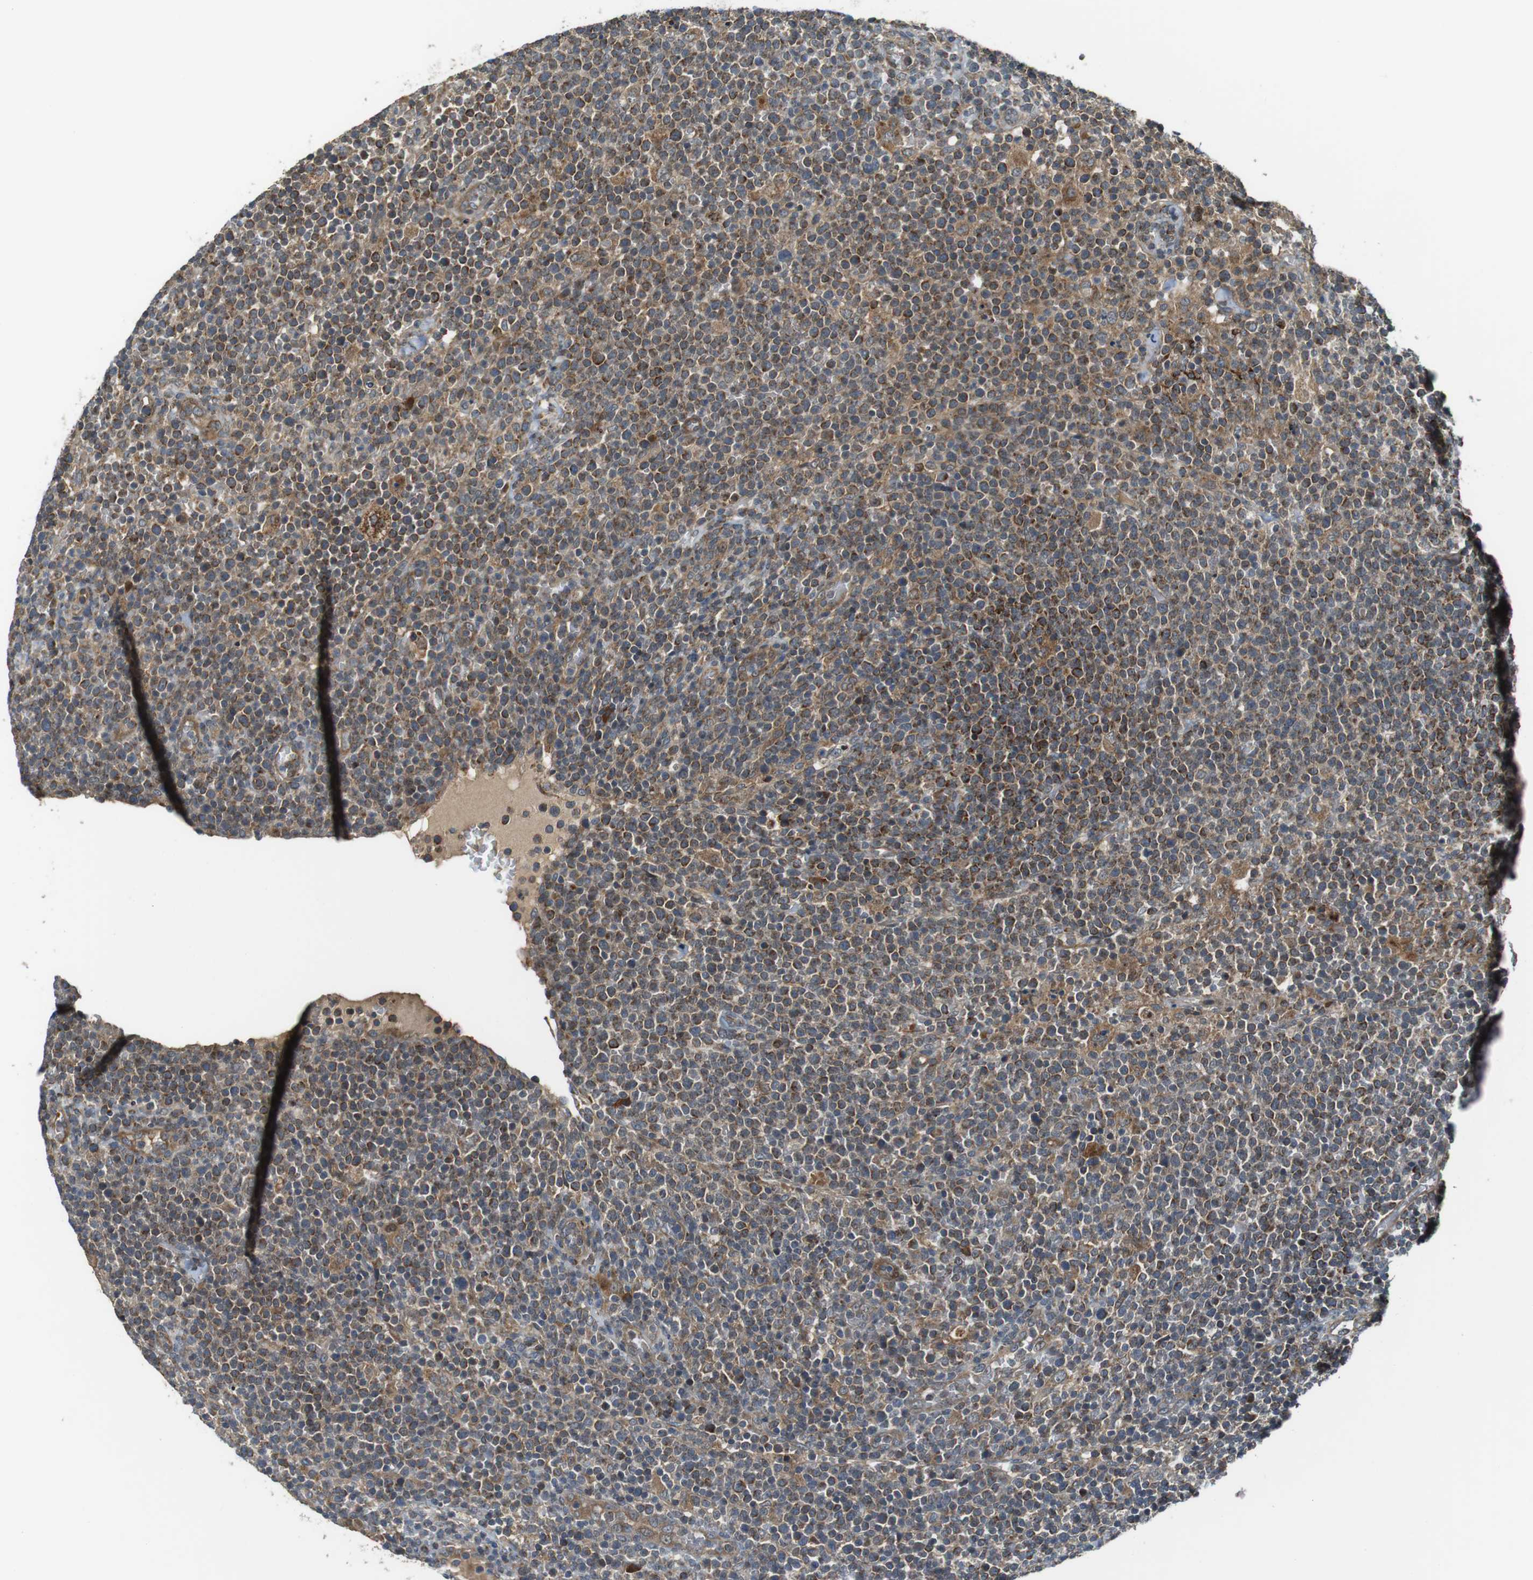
{"staining": {"intensity": "moderate", "quantity": ">75%", "location": "cytoplasmic/membranous"}, "tissue": "lymphoma", "cell_type": "Tumor cells", "image_type": "cancer", "snomed": [{"axis": "morphology", "description": "Malignant lymphoma, non-Hodgkin's type, High grade"}, {"axis": "topography", "description": "Lymph node"}], "caption": "This is an image of immunohistochemistry (IHC) staining of lymphoma, which shows moderate positivity in the cytoplasmic/membranous of tumor cells.", "gene": "IFFO2", "patient": {"sex": "male", "age": 61}}